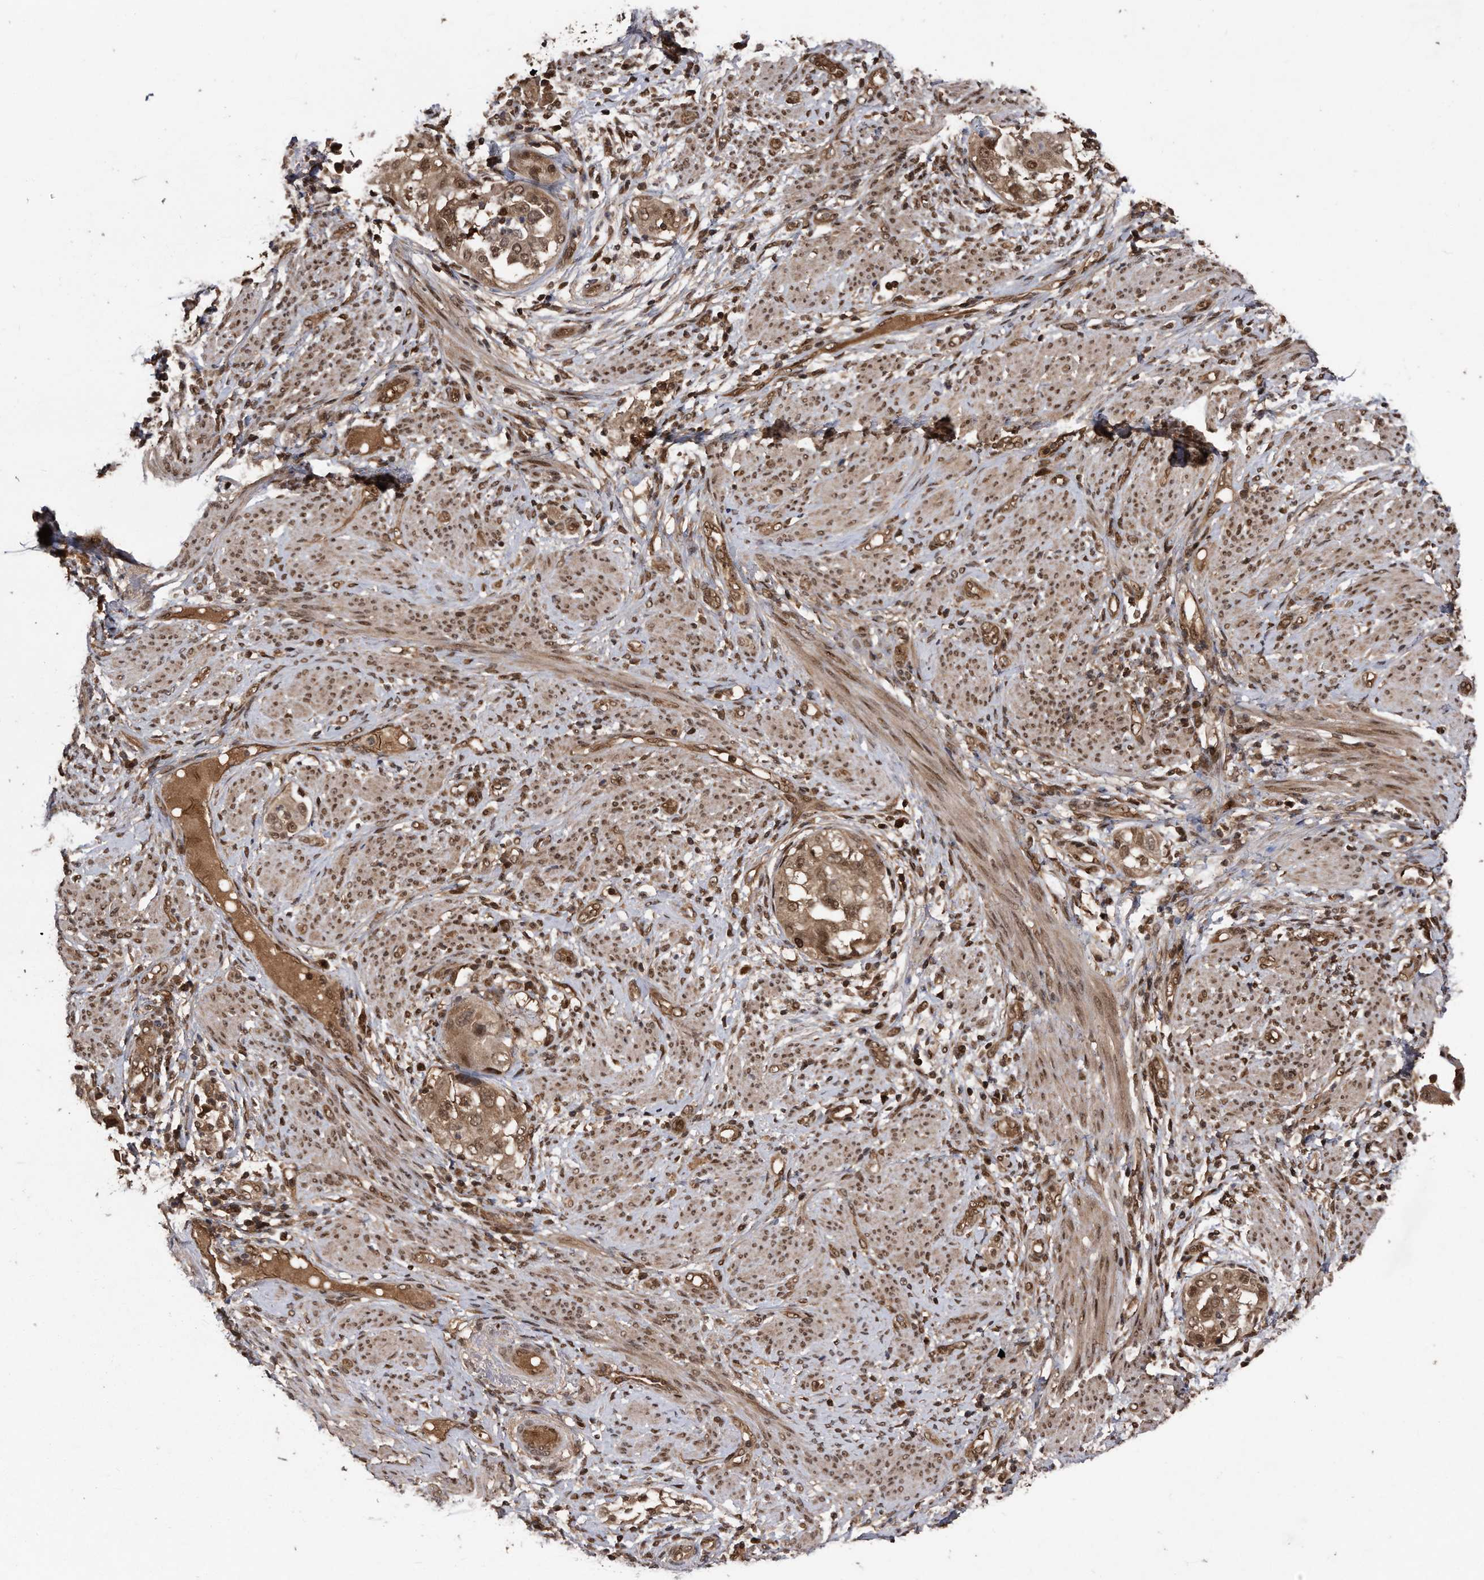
{"staining": {"intensity": "moderate", "quantity": ">75%", "location": "cytoplasmic/membranous,nuclear"}, "tissue": "endometrial cancer", "cell_type": "Tumor cells", "image_type": "cancer", "snomed": [{"axis": "morphology", "description": "Adenocarcinoma, NOS"}, {"axis": "topography", "description": "Endometrium"}], "caption": "Immunohistochemistry (IHC) (DAB) staining of endometrial cancer (adenocarcinoma) demonstrates moderate cytoplasmic/membranous and nuclear protein staining in about >75% of tumor cells. (Stains: DAB in brown, nuclei in blue, Microscopy: brightfield microscopy at high magnification).", "gene": "RAD23B", "patient": {"sex": "female", "age": 85}}